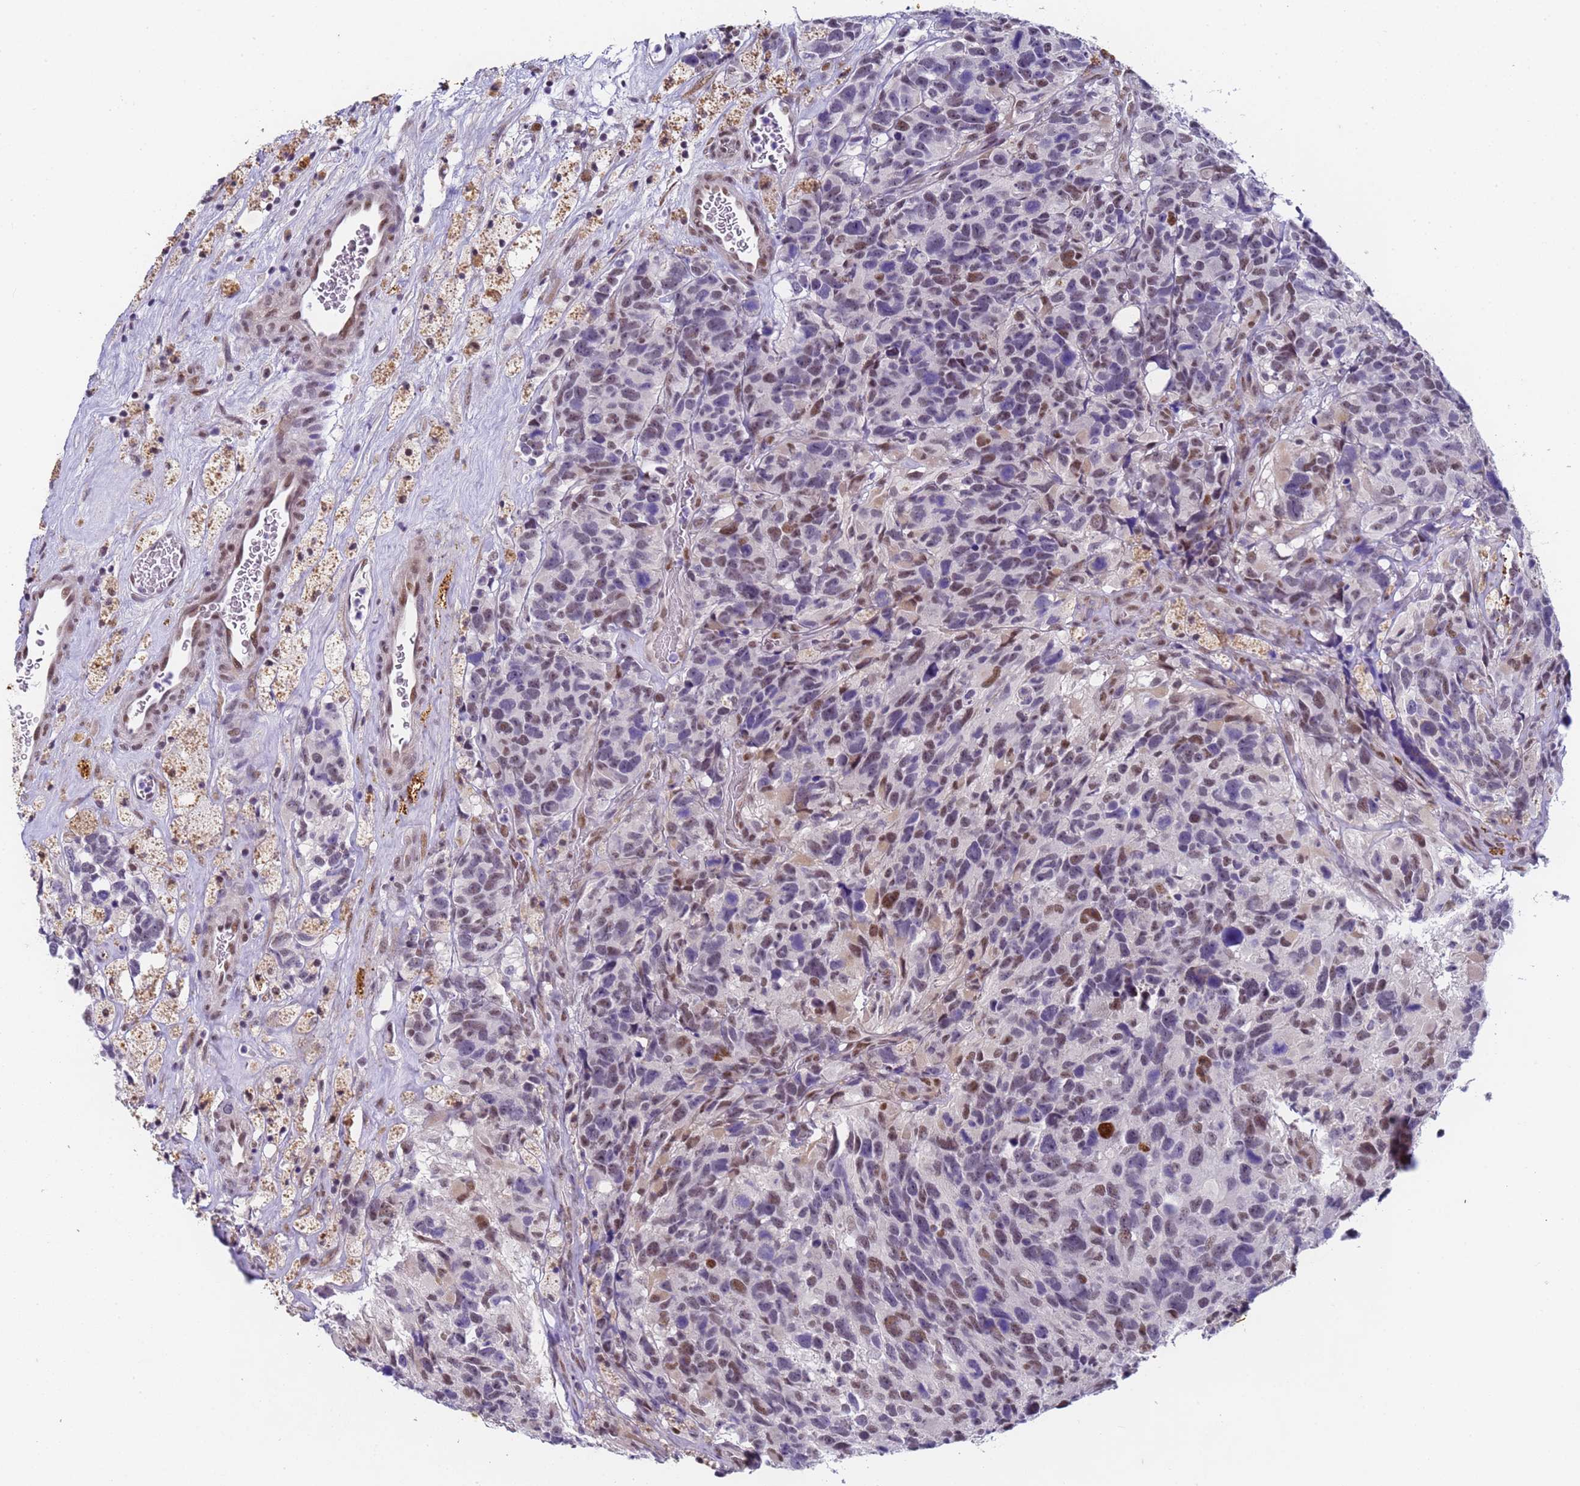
{"staining": {"intensity": "weak", "quantity": "<25%", "location": "nuclear"}, "tissue": "glioma", "cell_type": "Tumor cells", "image_type": "cancer", "snomed": [{"axis": "morphology", "description": "Glioma, malignant, High grade"}, {"axis": "topography", "description": "Brain"}], "caption": "DAB immunohistochemical staining of human malignant glioma (high-grade) displays no significant expression in tumor cells.", "gene": "FNBP4", "patient": {"sex": "male", "age": 76}}